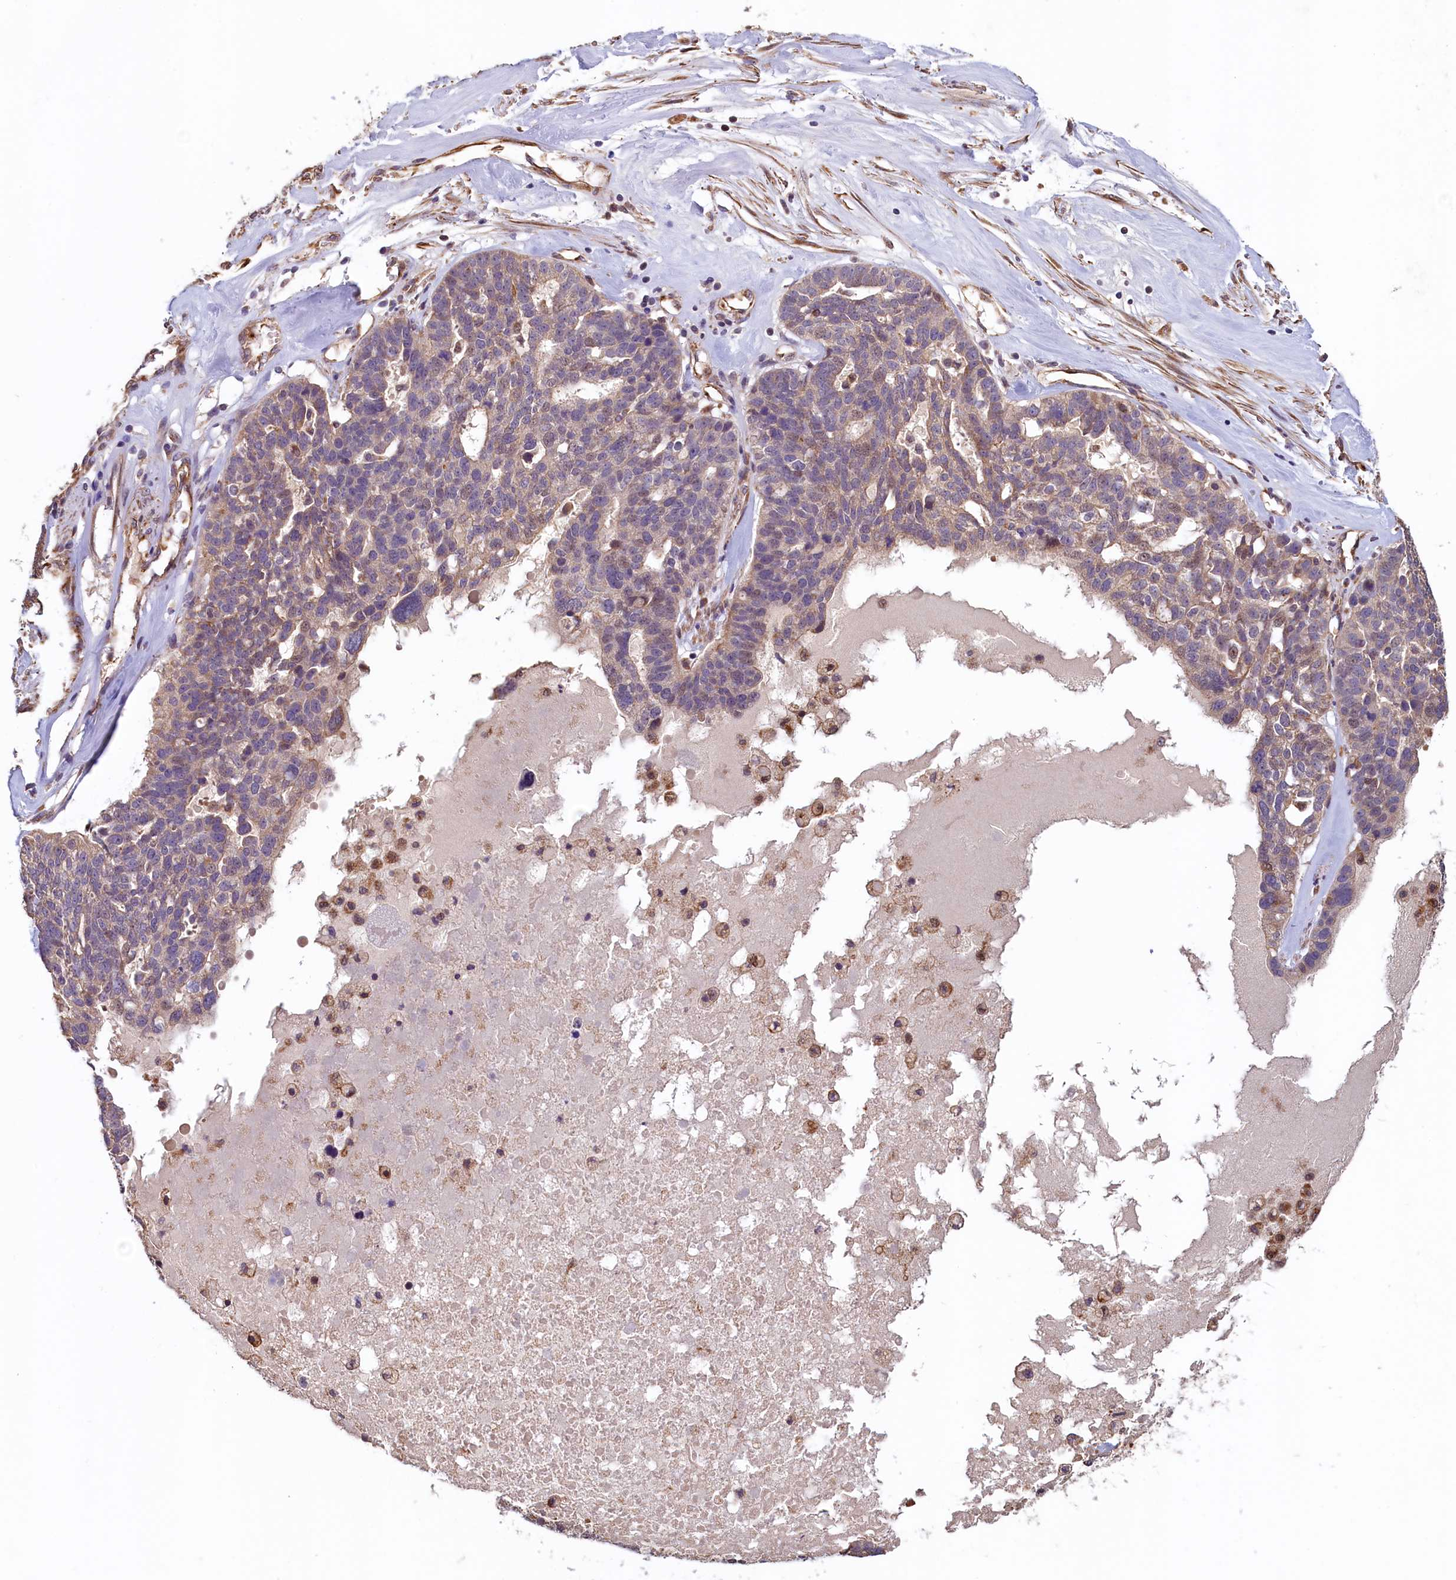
{"staining": {"intensity": "weak", "quantity": "<25%", "location": "nuclear"}, "tissue": "ovarian cancer", "cell_type": "Tumor cells", "image_type": "cancer", "snomed": [{"axis": "morphology", "description": "Cystadenocarcinoma, serous, NOS"}, {"axis": "topography", "description": "Ovary"}], "caption": "Tumor cells show no significant protein positivity in serous cystadenocarcinoma (ovarian). (DAB immunohistochemistry (IHC) with hematoxylin counter stain).", "gene": "ACSBG1", "patient": {"sex": "female", "age": 59}}